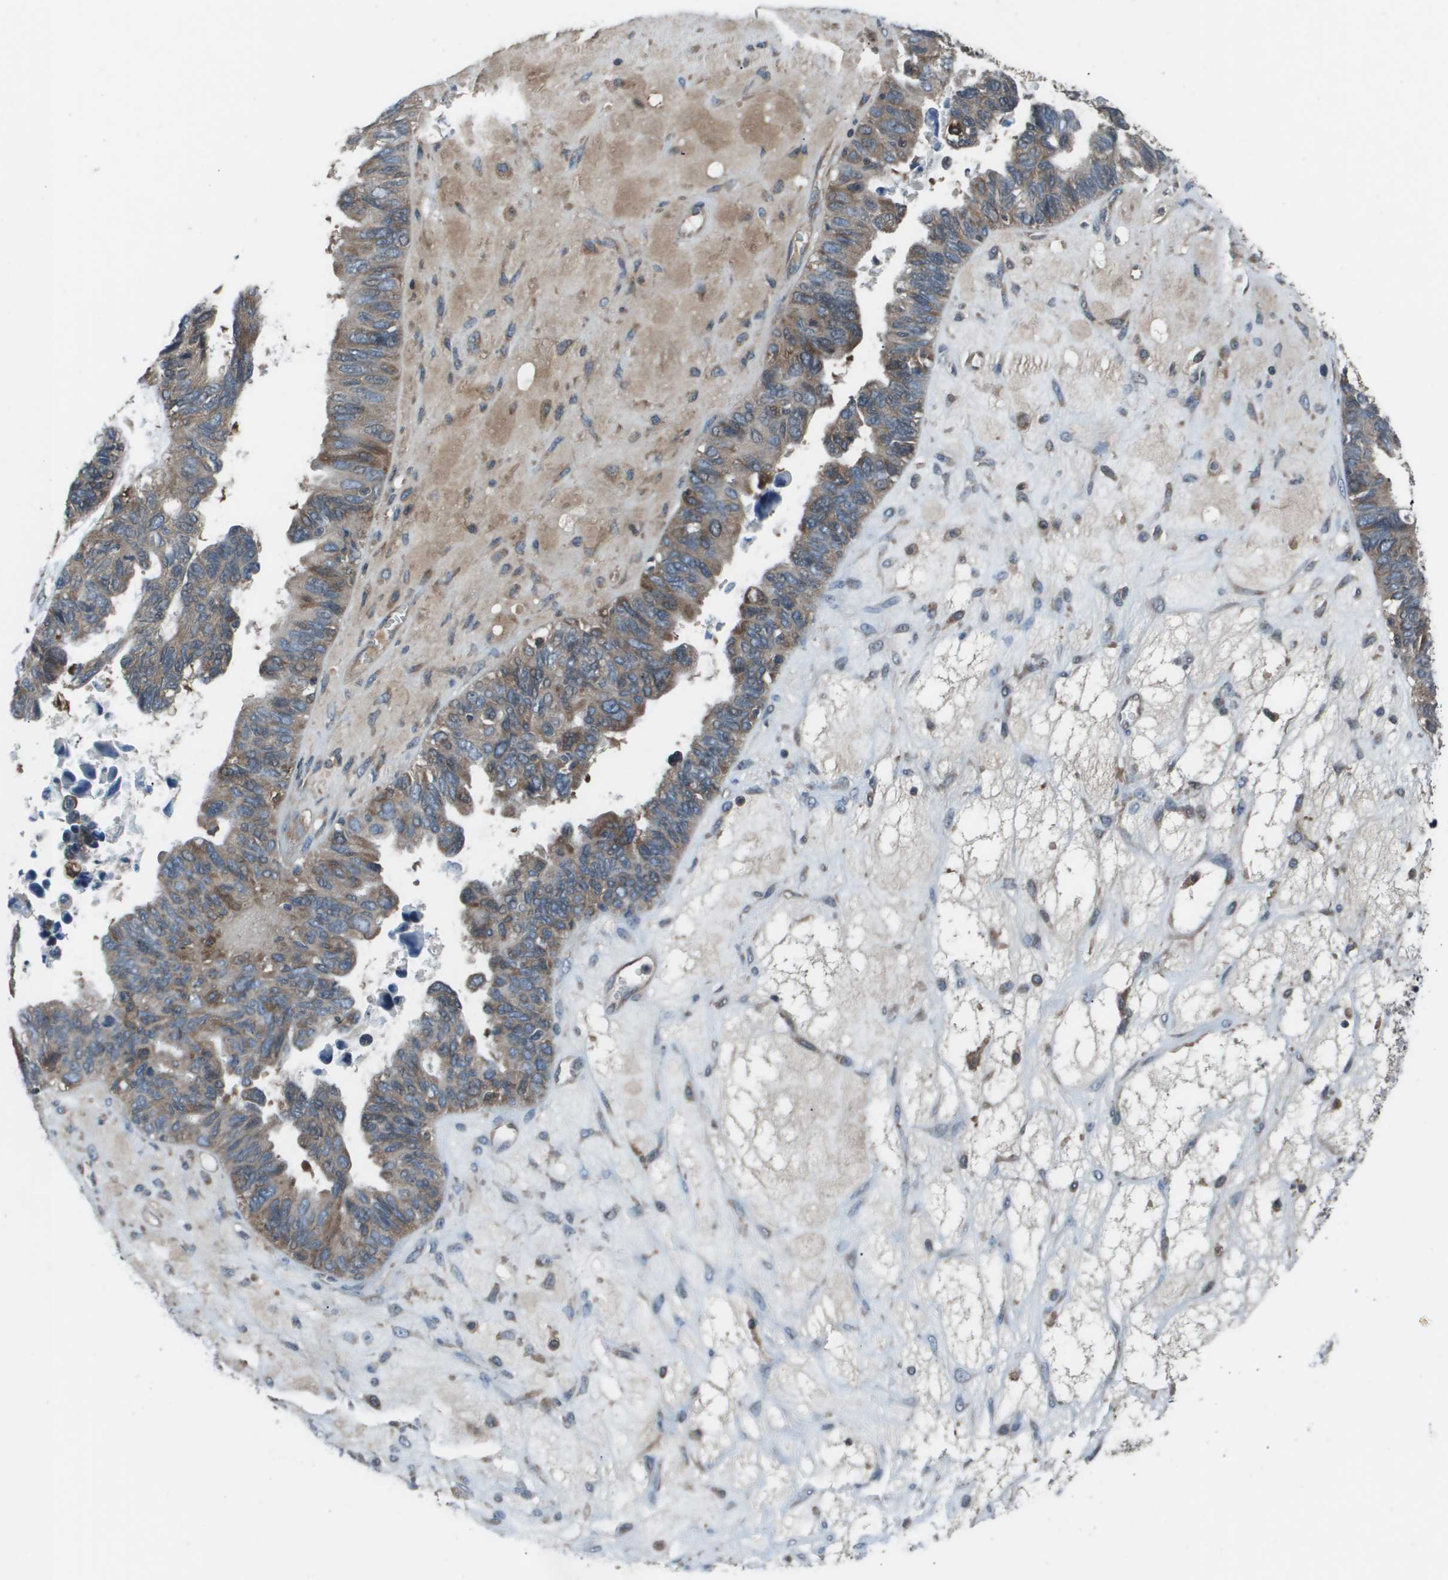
{"staining": {"intensity": "moderate", "quantity": "25%-75%", "location": "cytoplasmic/membranous"}, "tissue": "ovarian cancer", "cell_type": "Tumor cells", "image_type": "cancer", "snomed": [{"axis": "morphology", "description": "Cystadenocarcinoma, serous, NOS"}, {"axis": "topography", "description": "Ovary"}], "caption": "A high-resolution photomicrograph shows immunohistochemistry staining of serous cystadenocarcinoma (ovarian), which shows moderate cytoplasmic/membranous expression in about 25%-75% of tumor cells.", "gene": "EIF3B", "patient": {"sex": "female", "age": 79}}